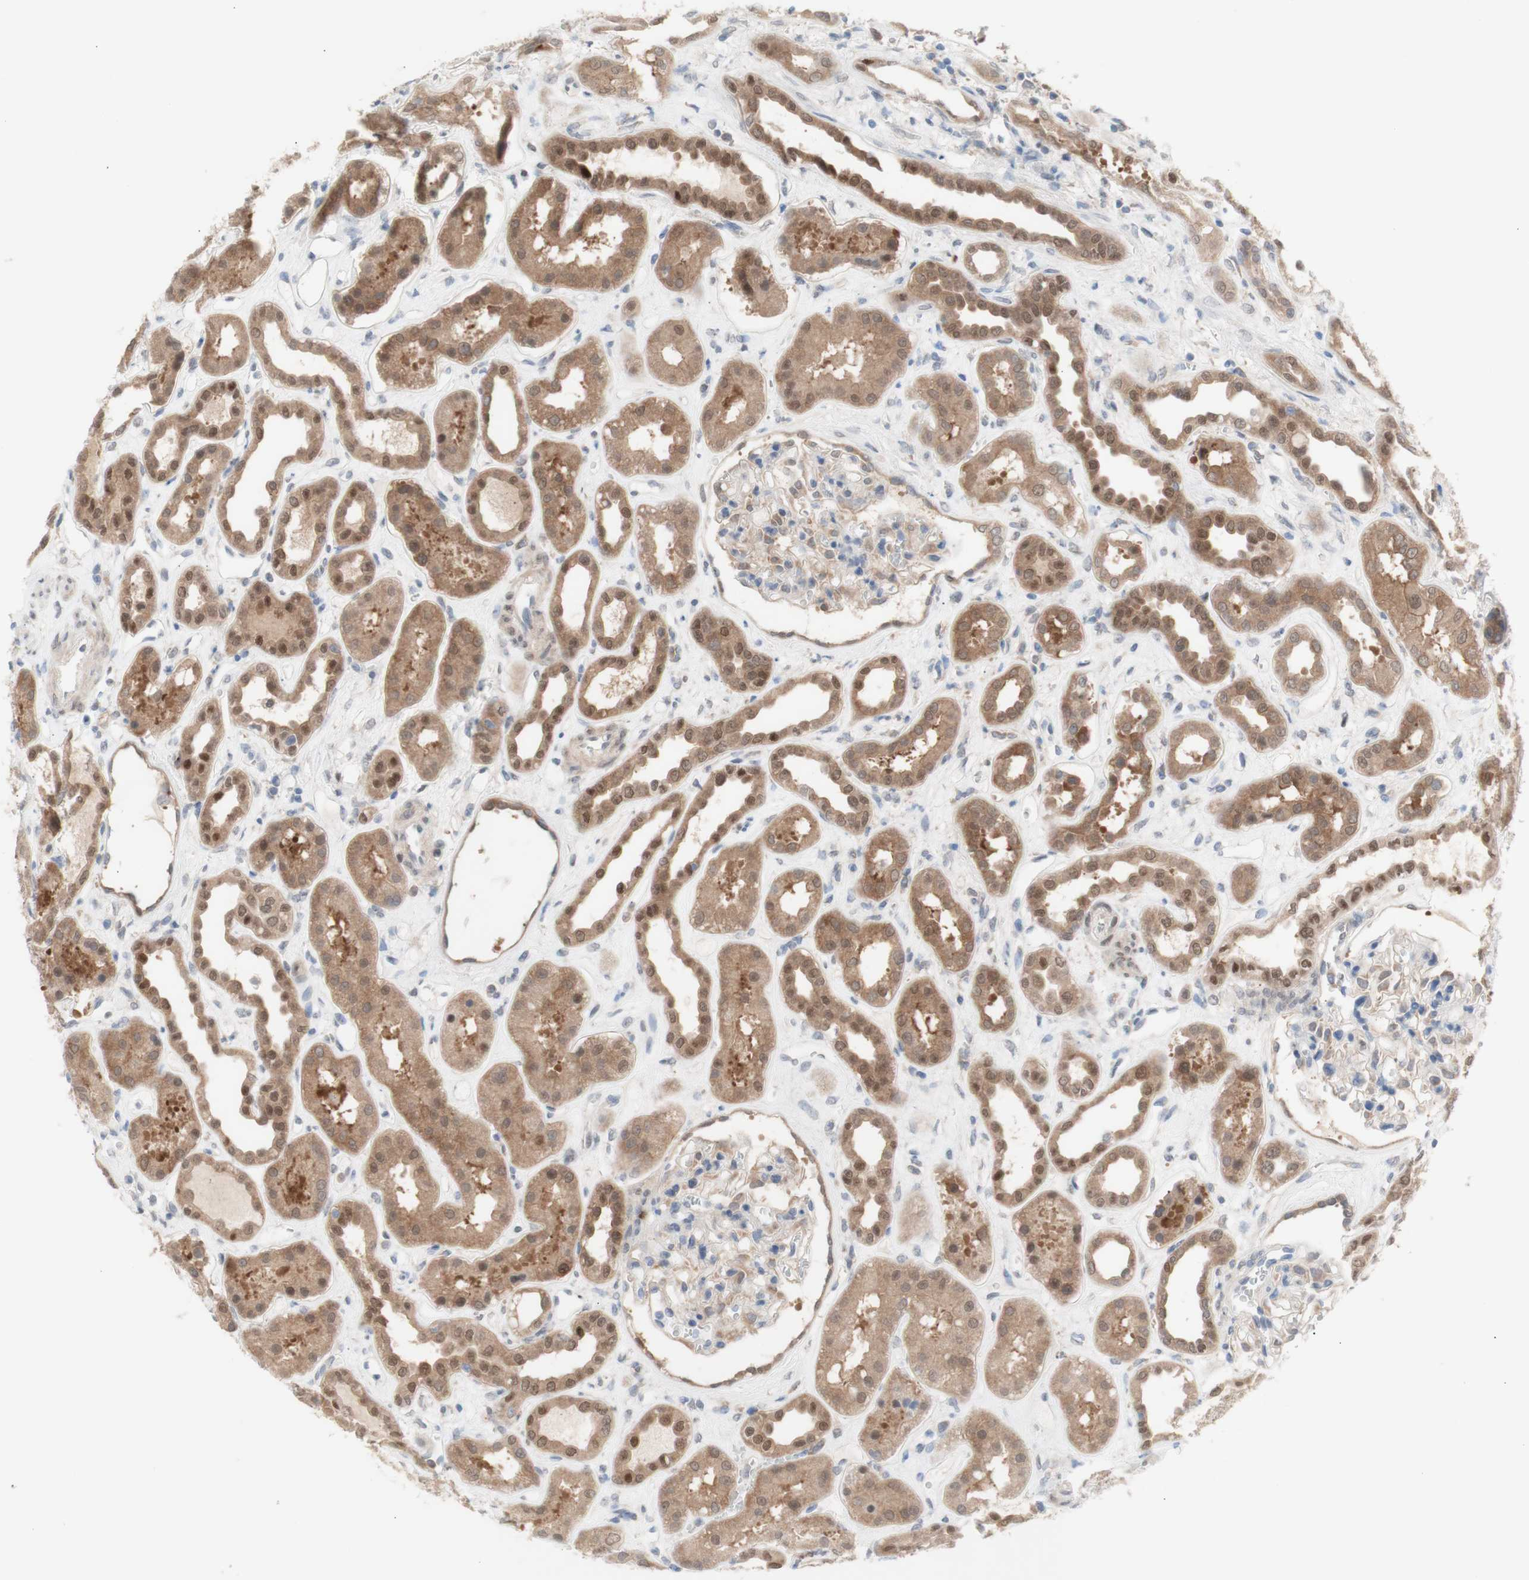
{"staining": {"intensity": "weak", "quantity": ">75%", "location": "cytoplasmic/membranous"}, "tissue": "kidney", "cell_type": "Cells in glomeruli", "image_type": "normal", "snomed": [{"axis": "morphology", "description": "Normal tissue, NOS"}, {"axis": "topography", "description": "Kidney"}], "caption": "Immunohistochemical staining of normal human kidney exhibits weak cytoplasmic/membranous protein expression in approximately >75% of cells in glomeruli.", "gene": "PRMT5", "patient": {"sex": "male", "age": 59}}